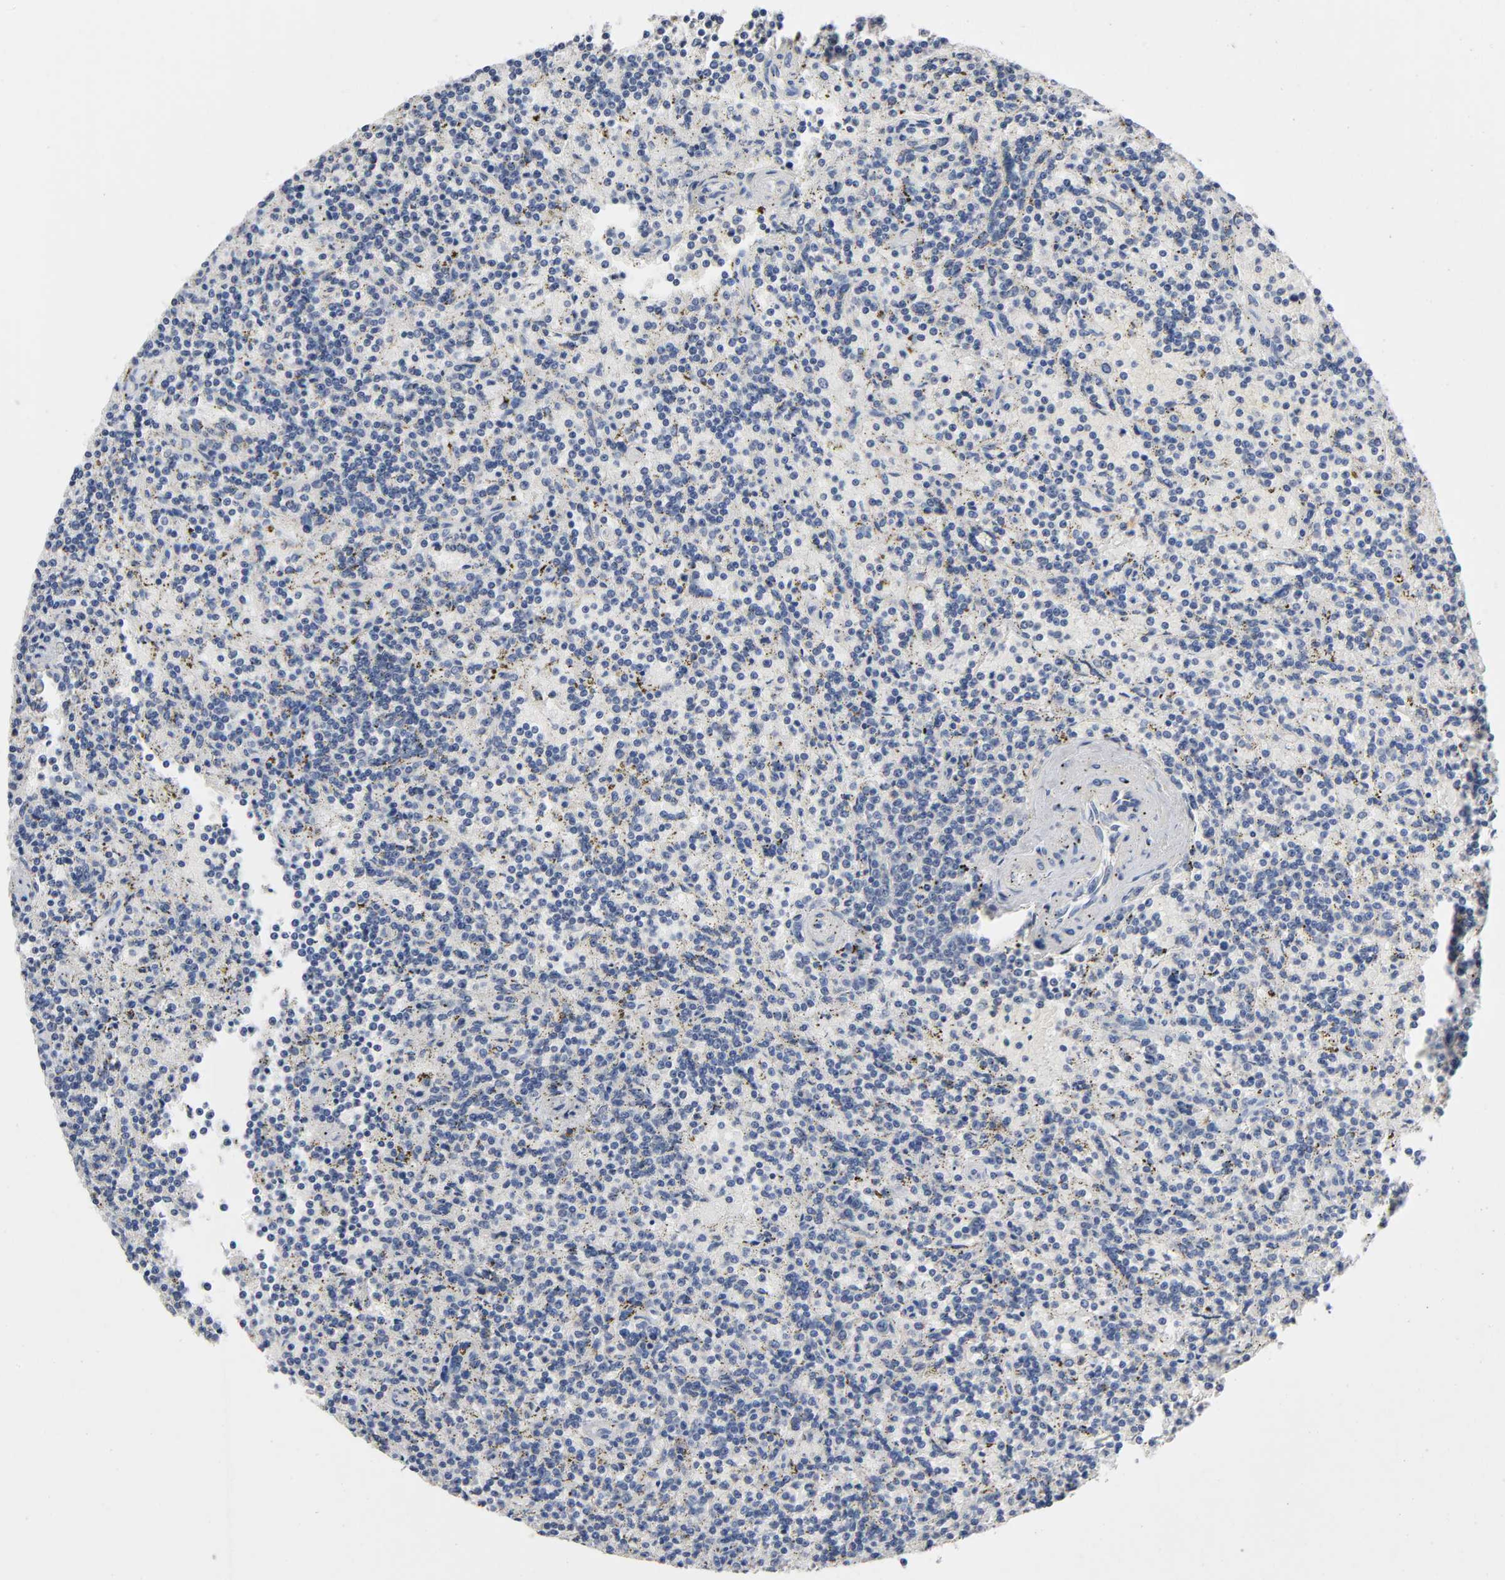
{"staining": {"intensity": "negative", "quantity": "none", "location": "none"}, "tissue": "lymphoma", "cell_type": "Tumor cells", "image_type": "cancer", "snomed": [{"axis": "morphology", "description": "Malignant lymphoma, non-Hodgkin's type, Low grade"}, {"axis": "topography", "description": "Spleen"}], "caption": "Tumor cells show no significant protein staining in lymphoma. The staining is performed using DAB (3,3'-diaminobenzidine) brown chromogen with nuclei counter-stained in using hematoxylin.", "gene": "CCDC134", "patient": {"sex": "male", "age": 73}}